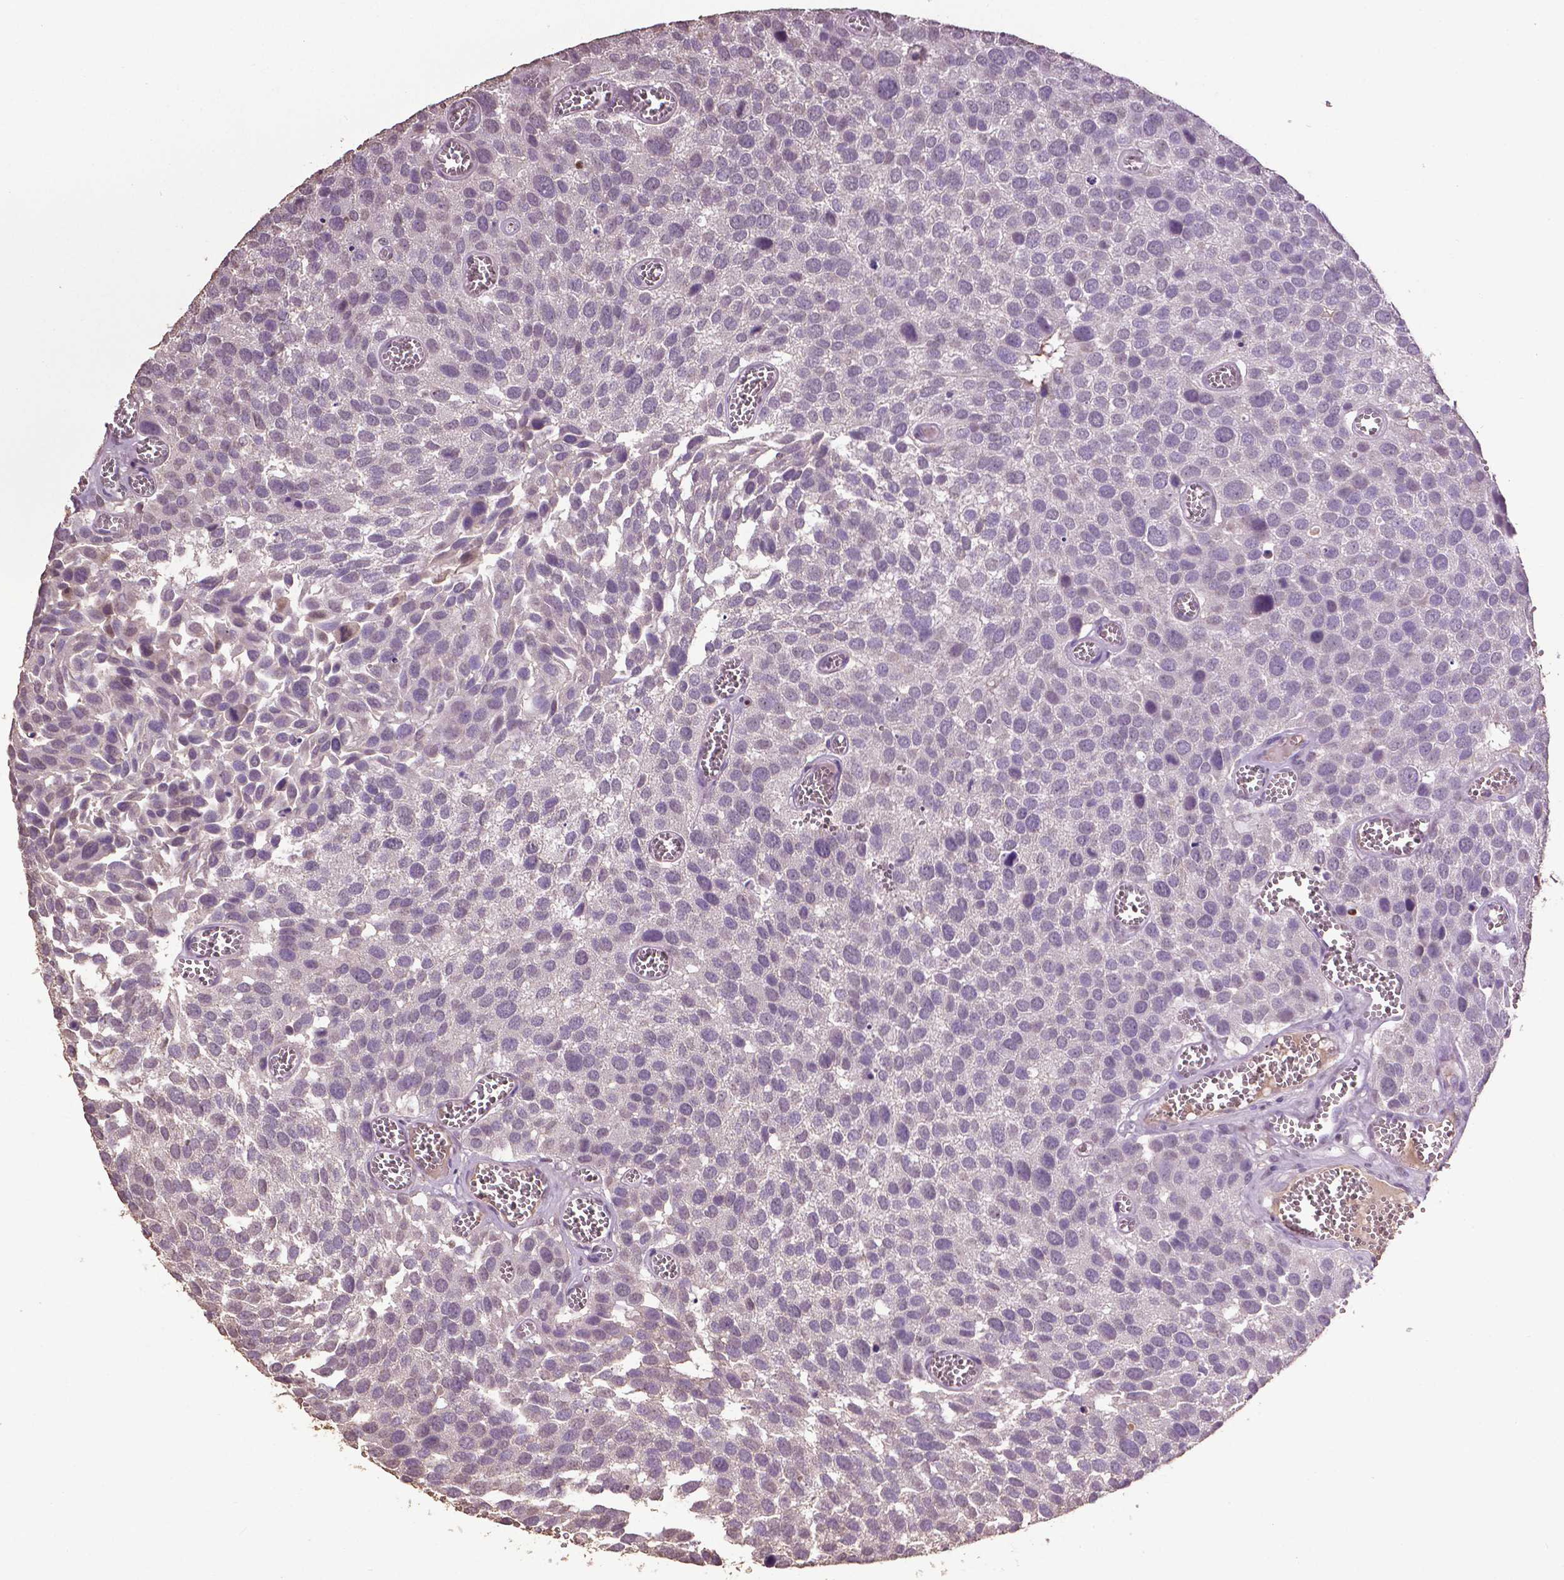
{"staining": {"intensity": "negative", "quantity": "none", "location": "none"}, "tissue": "urothelial cancer", "cell_type": "Tumor cells", "image_type": "cancer", "snomed": [{"axis": "morphology", "description": "Urothelial carcinoma, Low grade"}, {"axis": "topography", "description": "Urinary bladder"}], "caption": "Human low-grade urothelial carcinoma stained for a protein using immunohistochemistry (IHC) demonstrates no expression in tumor cells.", "gene": "RUNX3", "patient": {"sex": "female", "age": 69}}